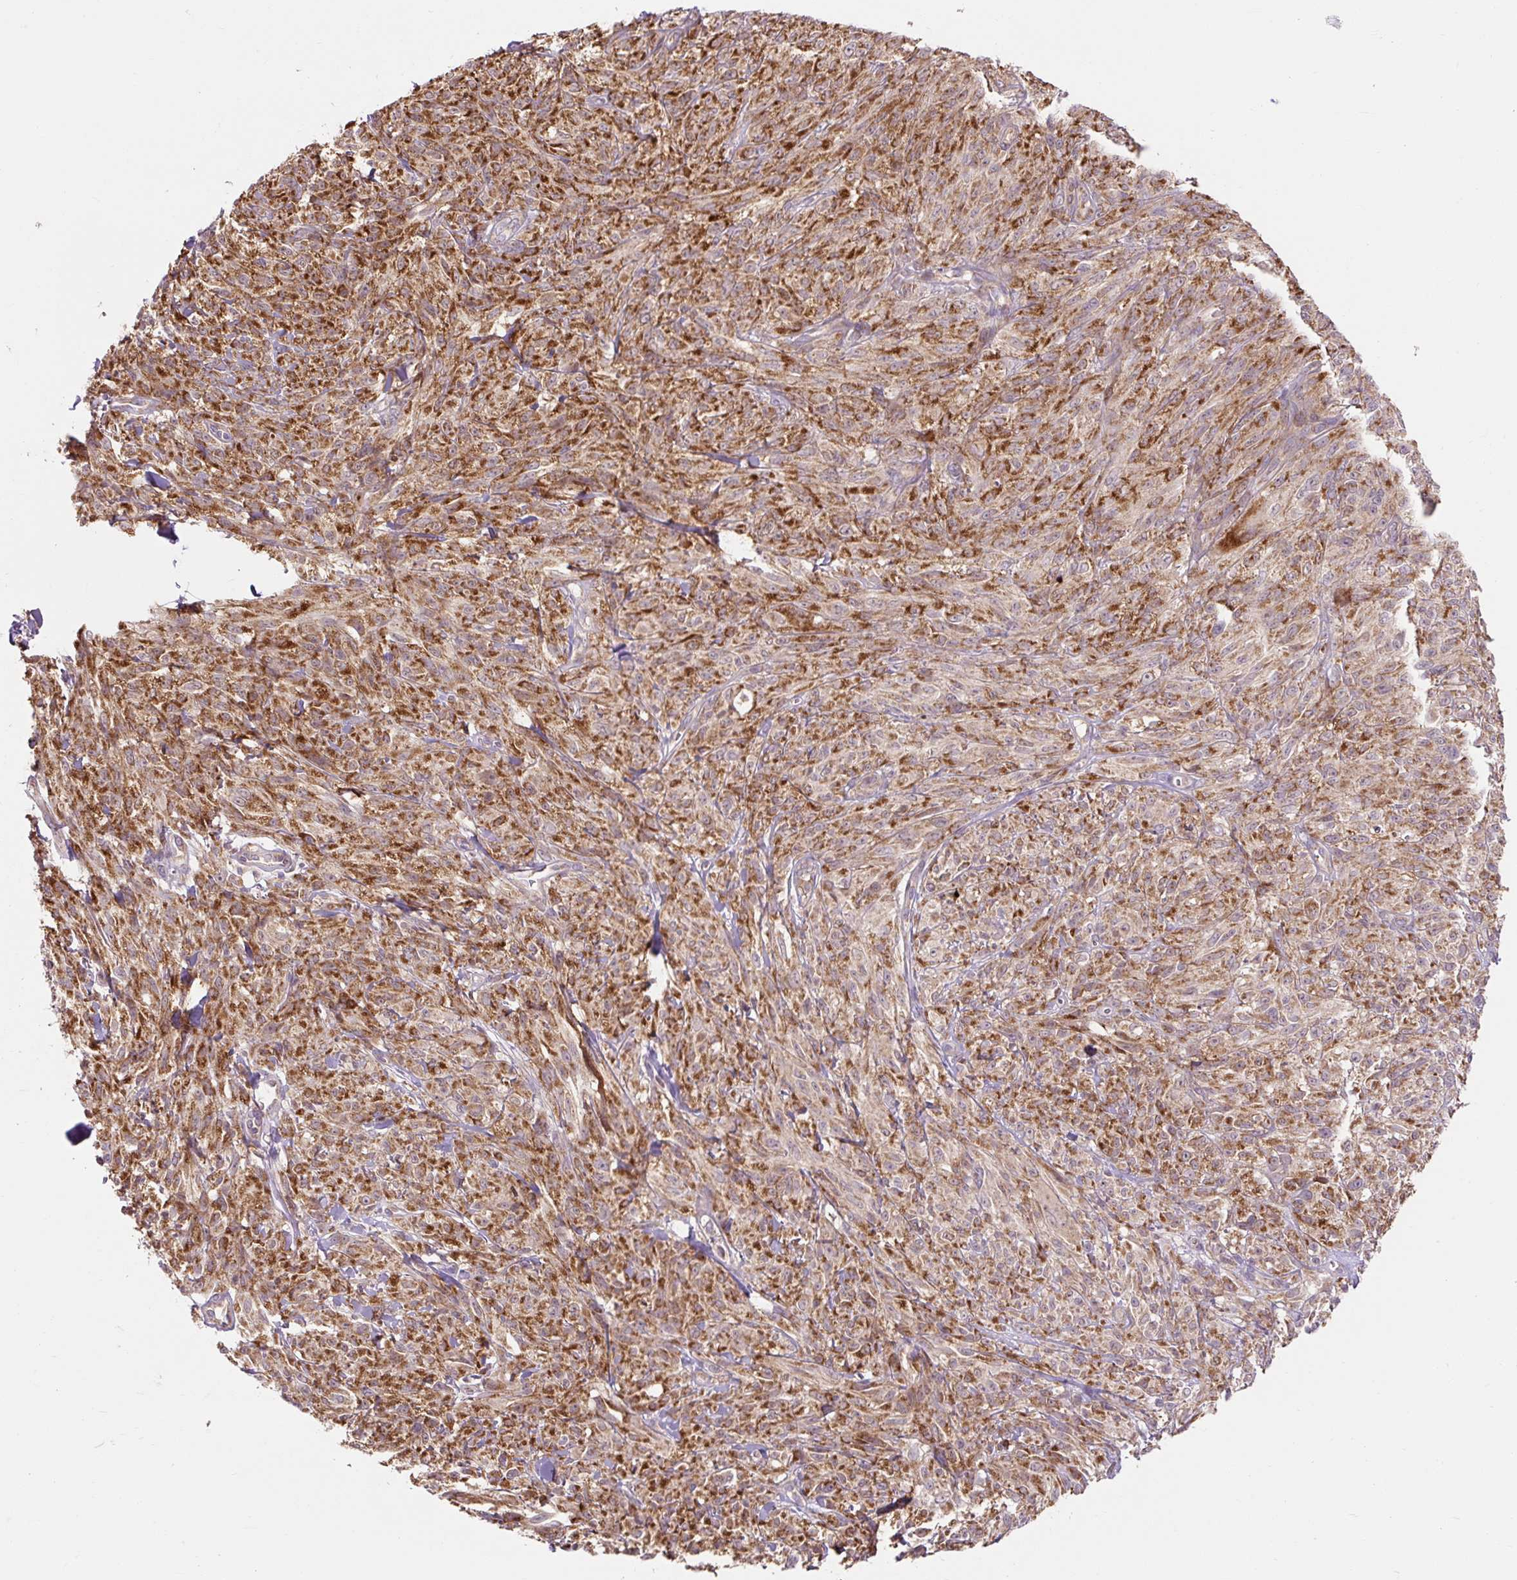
{"staining": {"intensity": "moderate", "quantity": ">75%", "location": "cytoplasmic/membranous"}, "tissue": "melanoma", "cell_type": "Tumor cells", "image_type": "cancer", "snomed": [{"axis": "morphology", "description": "Malignant melanoma, NOS"}, {"axis": "topography", "description": "Skin of upper arm"}], "caption": "About >75% of tumor cells in human melanoma display moderate cytoplasmic/membranous protein positivity as visualized by brown immunohistochemical staining.", "gene": "TRIAP1", "patient": {"sex": "female", "age": 65}}